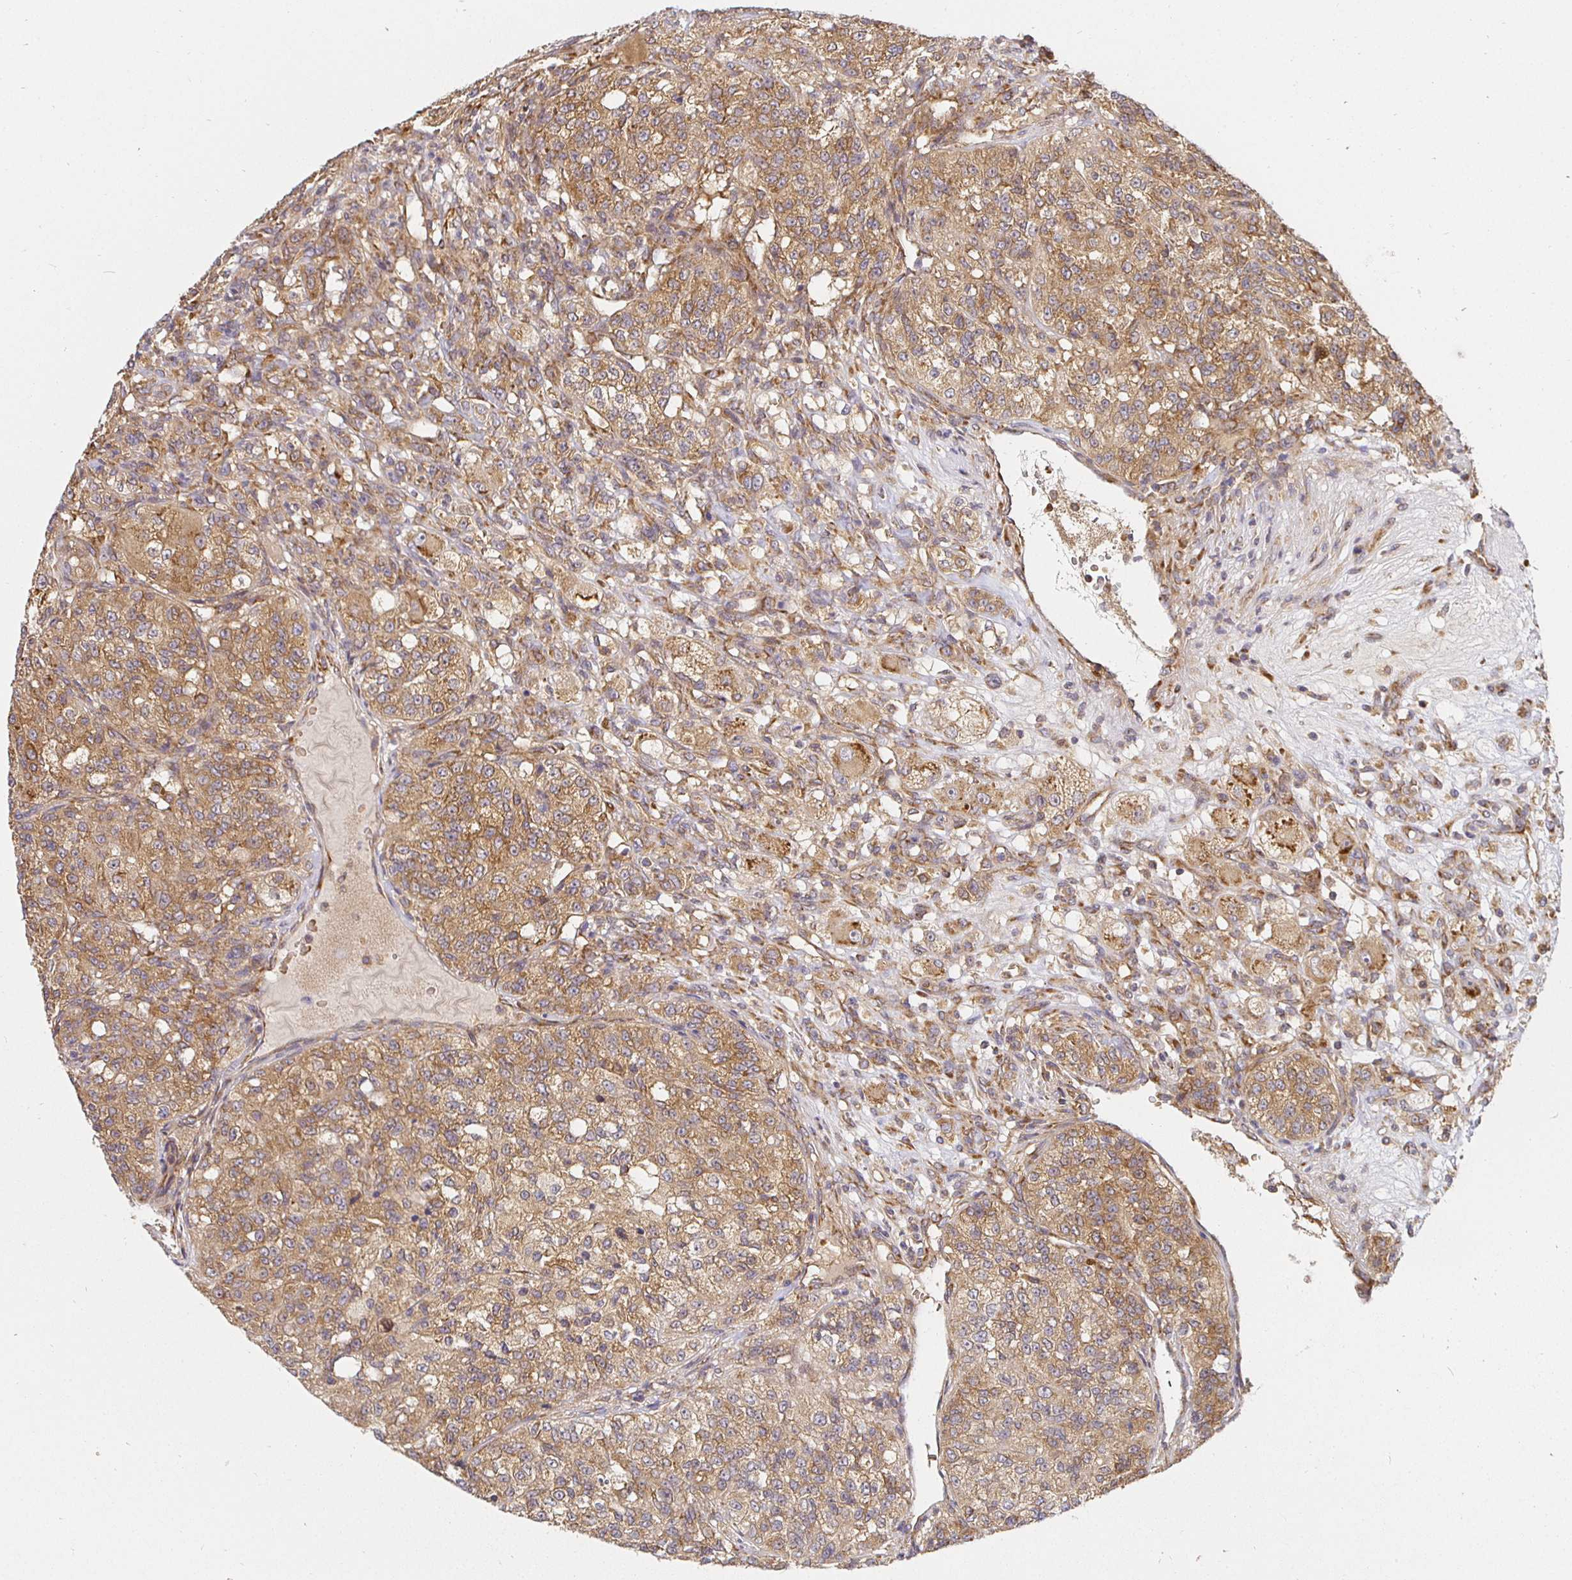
{"staining": {"intensity": "moderate", "quantity": ">75%", "location": "cytoplasmic/membranous"}, "tissue": "renal cancer", "cell_type": "Tumor cells", "image_type": "cancer", "snomed": [{"axis": "morphology", "description": "Adenocarcinoma, NOS"}, {"axis": "topography", "description": "Kidney"}], "caption": "A brown stain labels moderate cytoplasmic/membranous expression of a protein in human renal cancer (adenocarcinoma) tumor cells.", "gene": "IRAK1", "patient": {"sex": "female", "age": 63}}